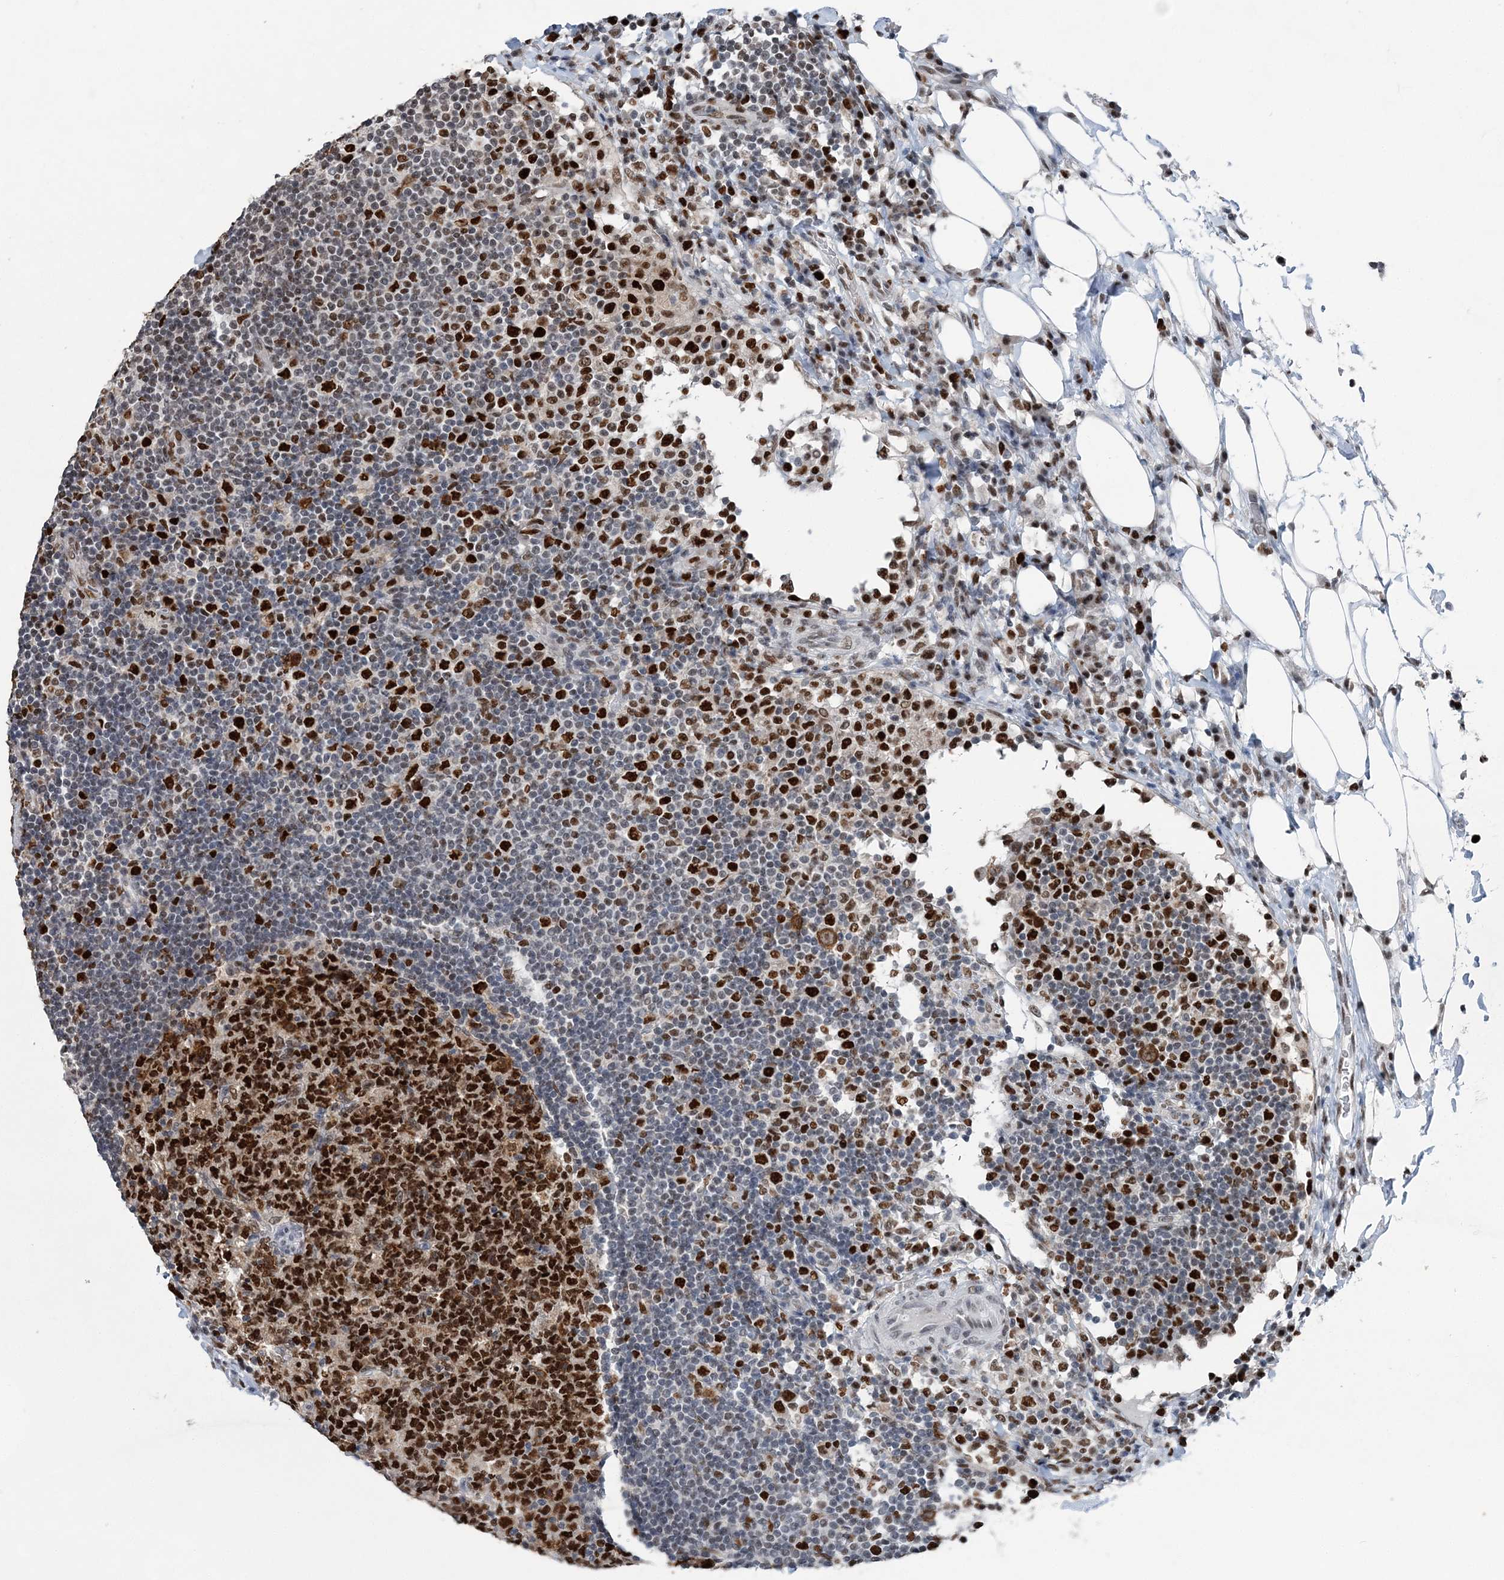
{"staining": {"intensity": "strong", "quantity": ">75%", "location": "nuclear"}, "tissue": "lymph node", "cell_type": "Germinal center cells", "image_type": "normal", "snomed": [{"axis": "morphology", "description": "Normal tissue, NOS"}, {"axis": "topography", "description": "Lymph node"}], "caption": "Human lymph node stained for a protein (brown) demonstrates strong nuclear positive expression in approximately >75% of germinal center cells.", "gene": "HAT1", "patient": {"sex": "female", "age": 53}}